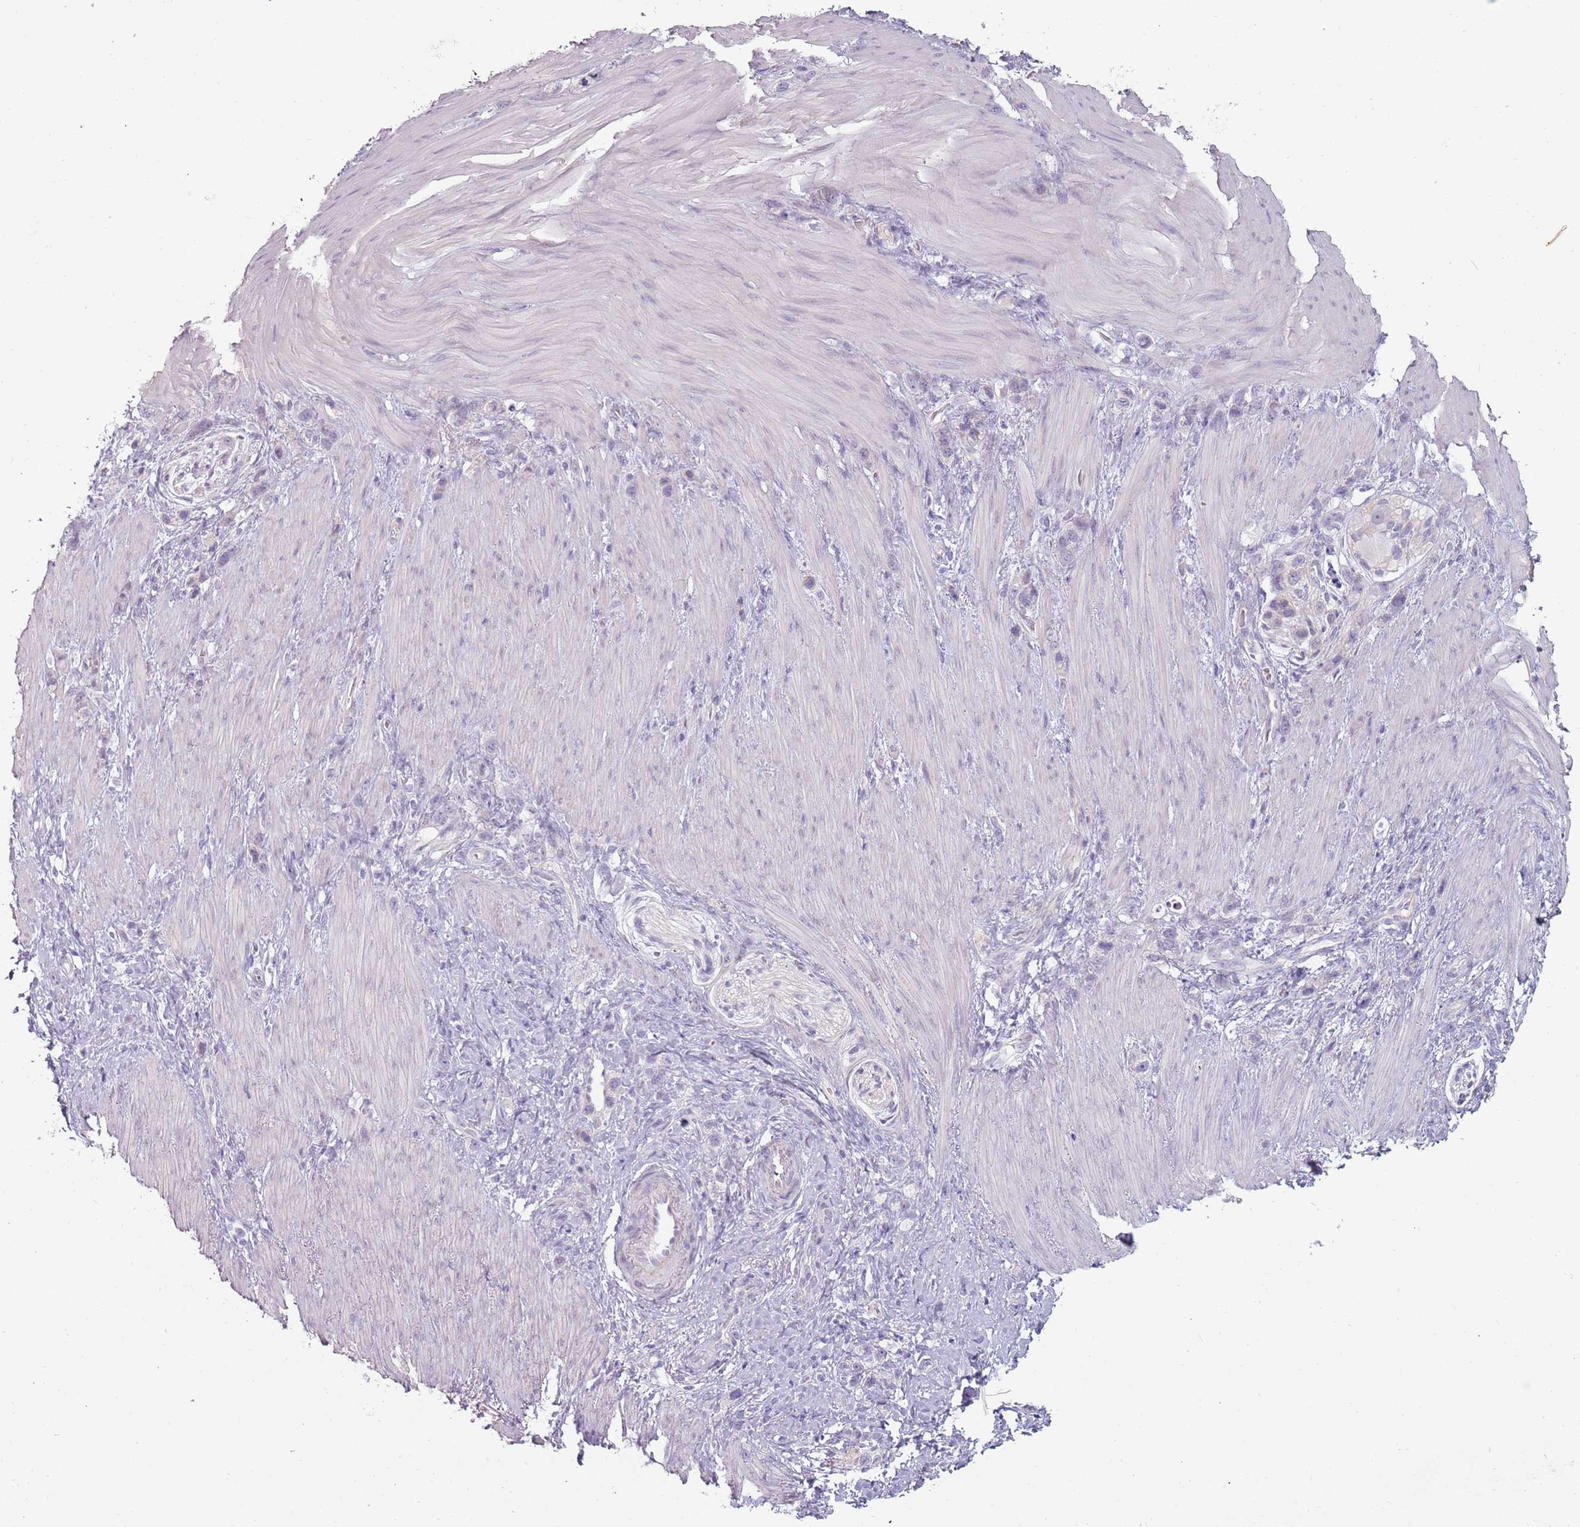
{"staining": {"intensity": "negative", "quantity": "none", "location": "none"}, "tissue": "stomach cancer", "cell_type": "Tumor cells", "image_type": "cancer", "snomed": [{"axis": "morphology", "description": "Adenocarcinoma, NOS"}, {"axis": "topography", "description": "Stomach"}], "caption": "Immunohistochemical staining of stomach cancer (adenocarcinoma) demonstrates no significant positivity in tumor cells.", "gene": "RFX2", "patient": {"sex": "female", "age": 65}}